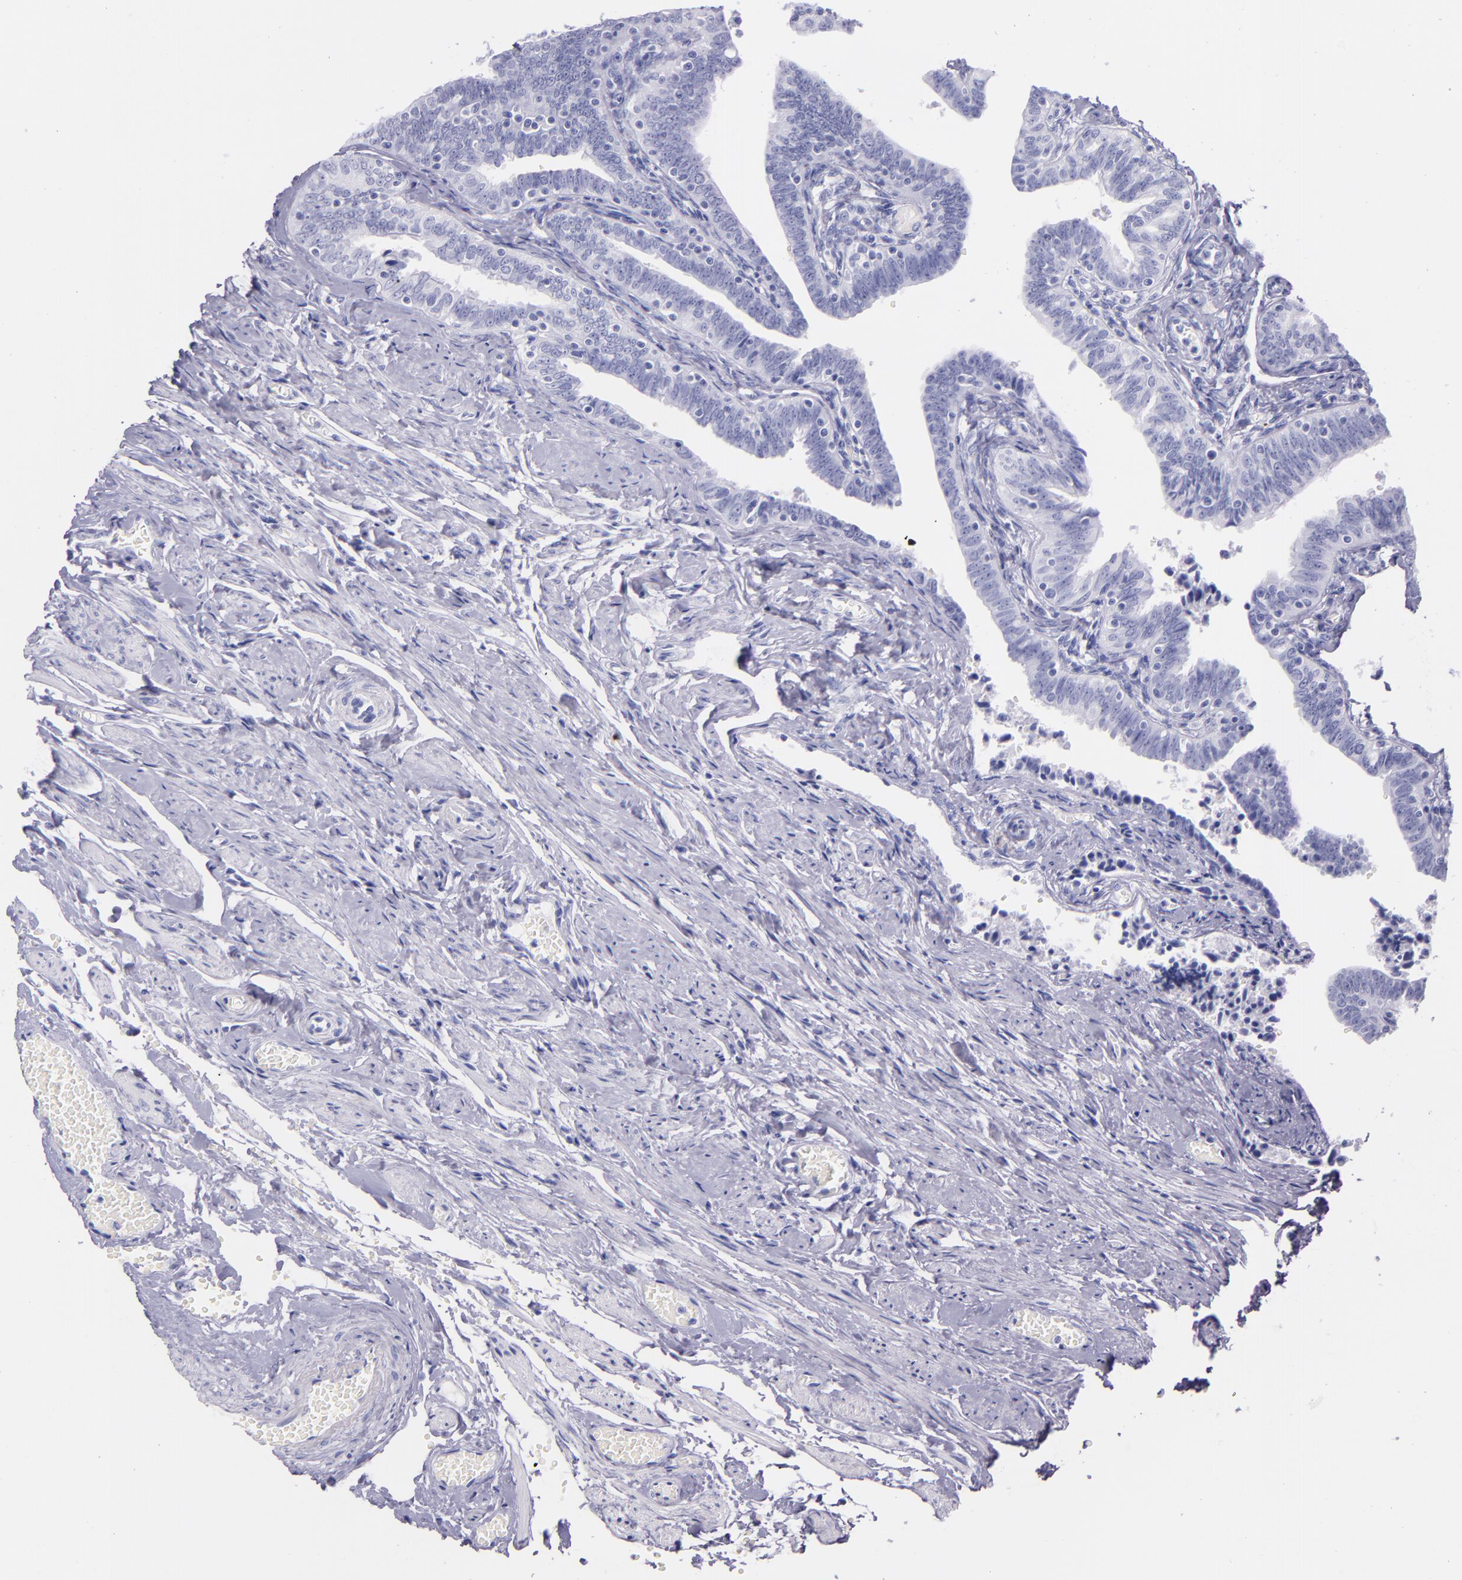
{"staining": {"intensity": "negative", "quantity": "none", "location": "none"}, "tissue": "fallopian tube", "cell_type": "Glandular cells", "image_type": "normal", "snomed": [{"axis": "morphology", "description": "Normal tissue, NOS"}, {"axis": "topography", "description": "Fallopian tube"}, {"axis": "topography", "description": "Ovary"}], "caption": "This photomicrograph is of benign fallopian tube stained with immunohistochemistry (IHC) to label a protein in brown with the nuclei are counter-stained blue. There is no positivity in glandular cells. (IHC, brightfield microscopy, high magnification).", "gene": "SFTPA2", "patient": {"sex": "female", "age": 69}}